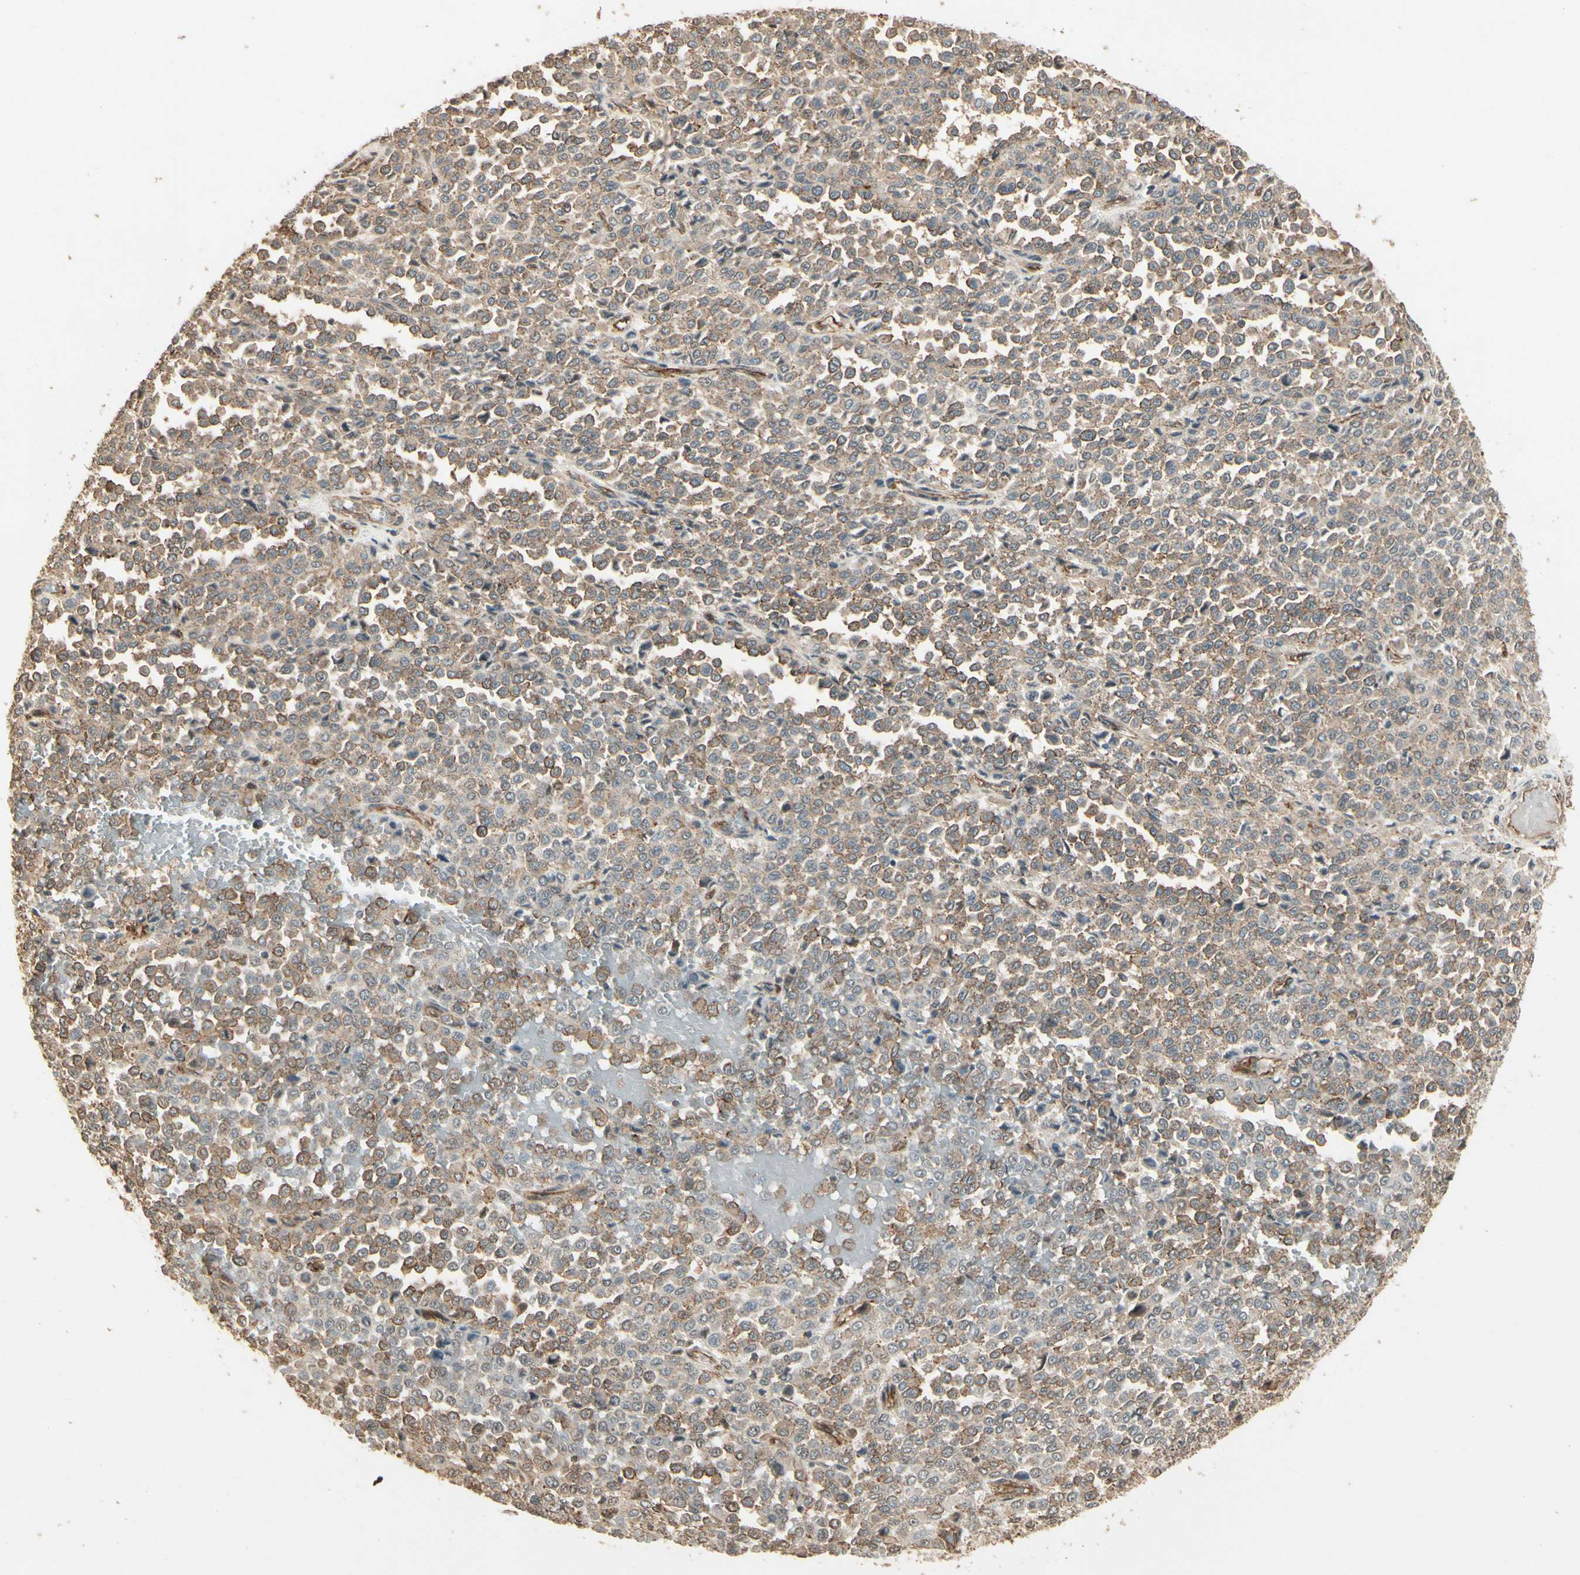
{"staining": {"intensity": "weak", "quantity": ">75%", "location": "cytoplasmic/membranous"}, "tissue": "melanoma", "cell_type": "Tumor cells", "image_type": "cancer", "snomed": [{"axis": "morphology", "description": "Malignant melanoma, Metastatic site"}, {"axis": "topography", "description": "Pancreas"}], "caption": "Human melanoma stained with a brown dye shows weak cytoplasmic/membranous positive expression in approximately >75% of tumor cells.", "gene": "RNF180", "patient": {"sex": "female", "age": 30}}